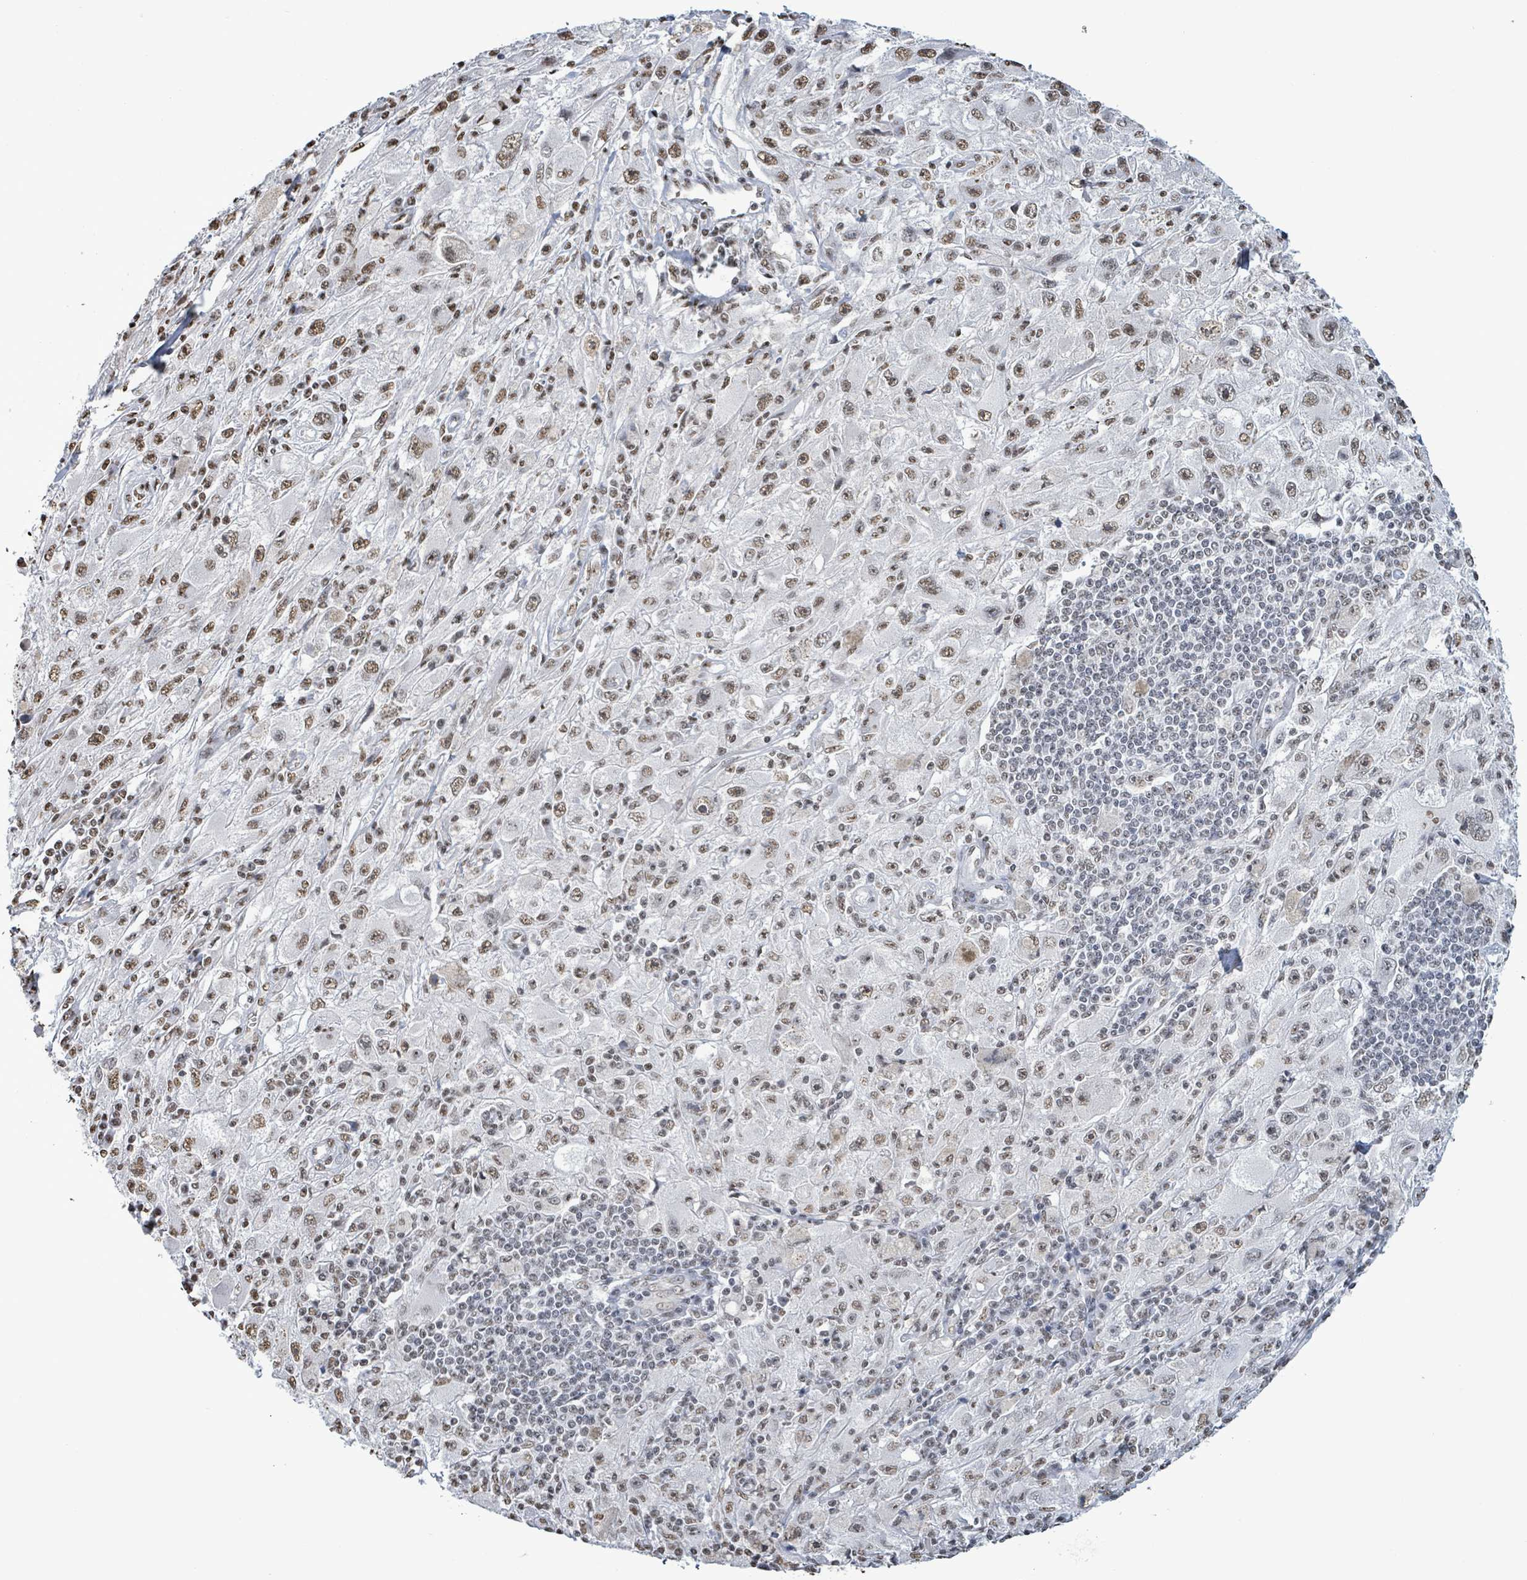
{"staining": {"intensity": "weak", "quantity": ">75%", "location": "nuclear"}, "tissue": "melanoma", "cell_type": "Tumor cells", "image_type": "cancer", "snomed": [{"axis": "morphology", "description": "Malignant melanoma, Metastatic site"}, {"axis": "topography", "description": "Skin"}], "caption": "Immunohistochemistry micrograph of melanoma stained for a protein (brown), which shows low levels of weak nuclear expression in approximately >75% of tumor cells.", "gene": "SAMD14", "patient": {"sex": "male", "age": 53}}